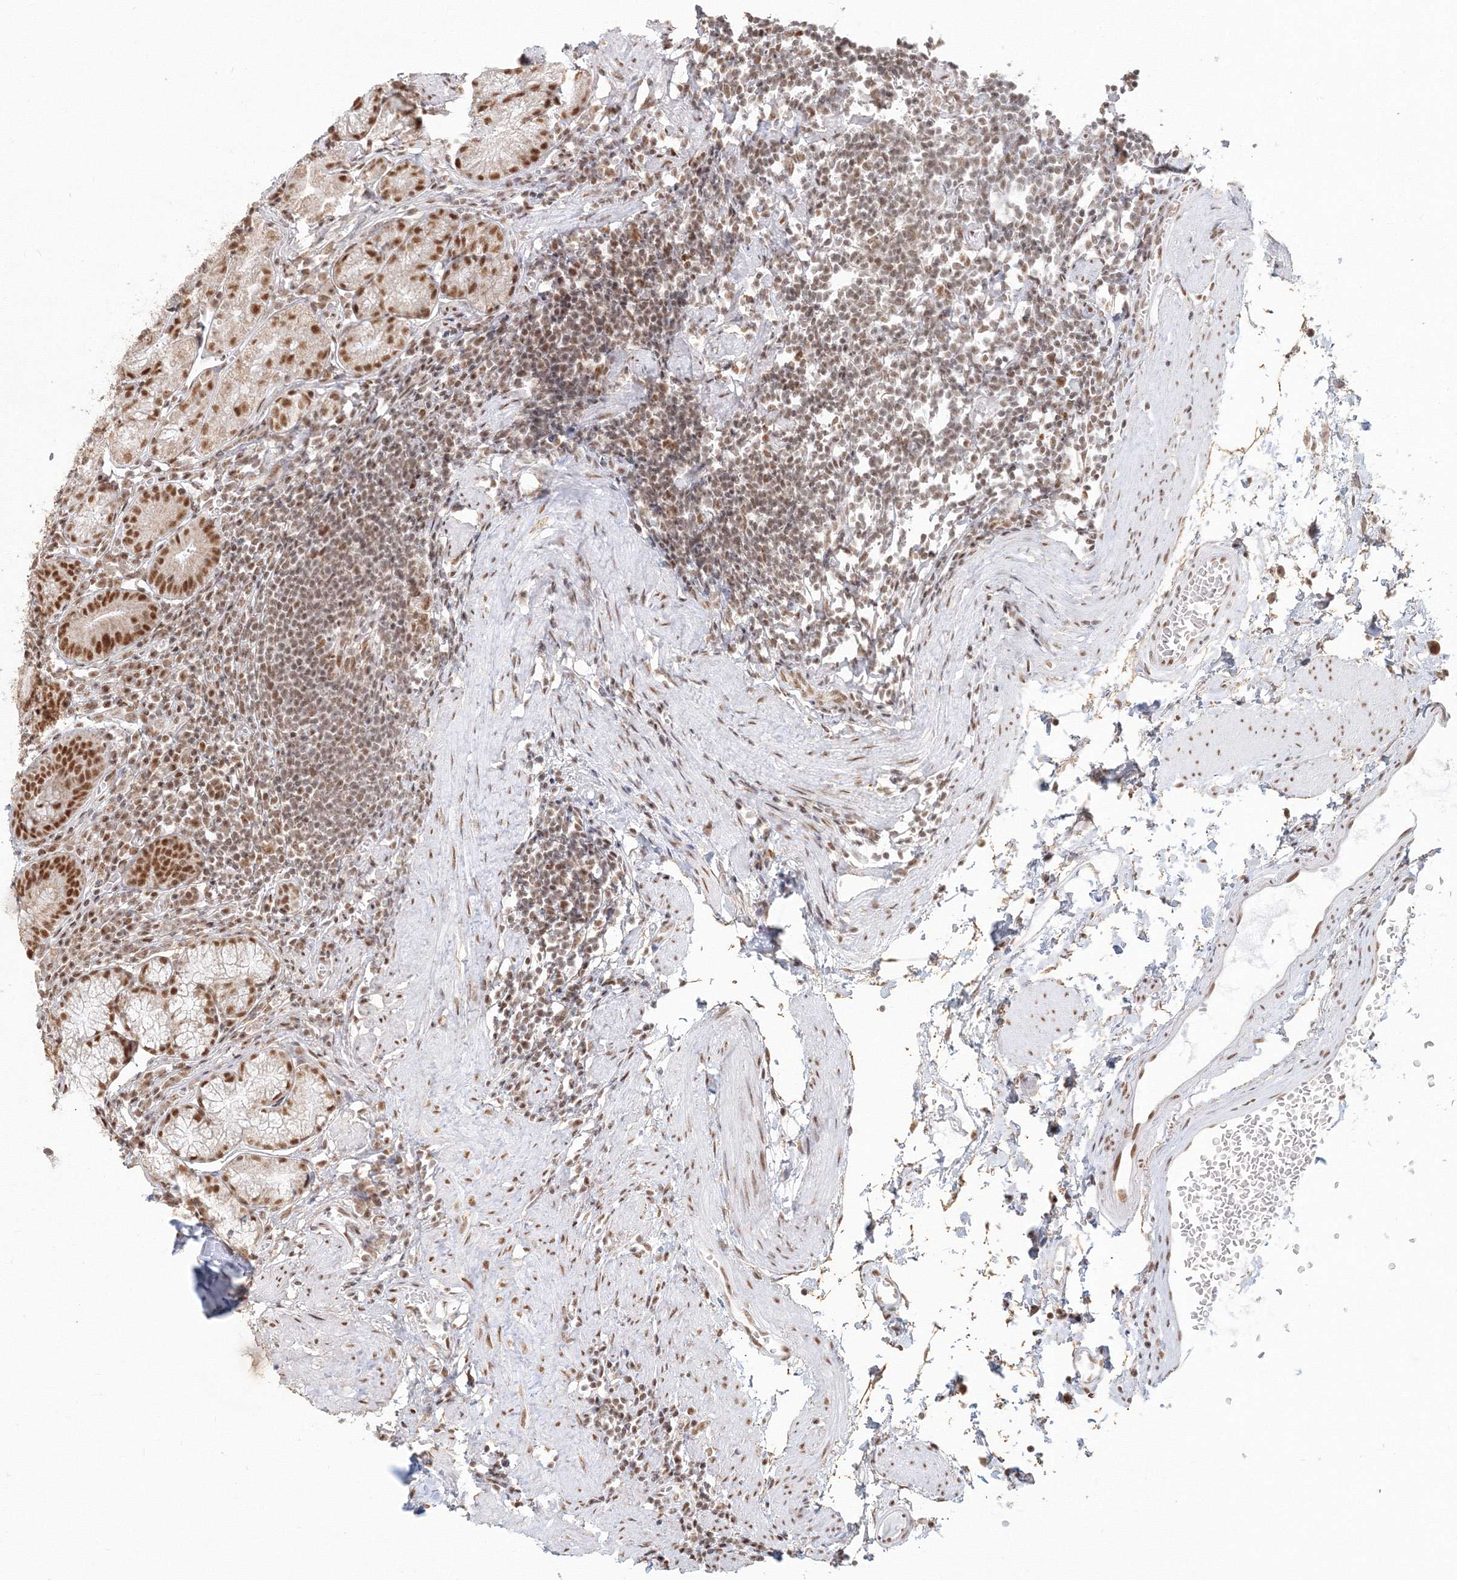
{"staining": {"intensity": "moderate", "quantity": ">75%", "location": "nuclear"}, "tissue": "stomach", "cell_type": "Glandular cells", "image_type": "normal", "snomed": [{"axis": "morphology", "description": "Normal tissue, NOS"}, {"axis": "topography", "description": "Stomach"}], "caption": "Immunohistochemical staining of benign human stomach demonstrates medium levels of moderate nuclear expression in about >75% of glandular cells. The staining is performed using DAB (3,3'-diaminobenzidine) brown chromogen to label protein expression. The nuclei are counter-stained blue using hematoxylin.", "gene": "PPP4R2", "patient": {"sex": "male", "age": 55}}